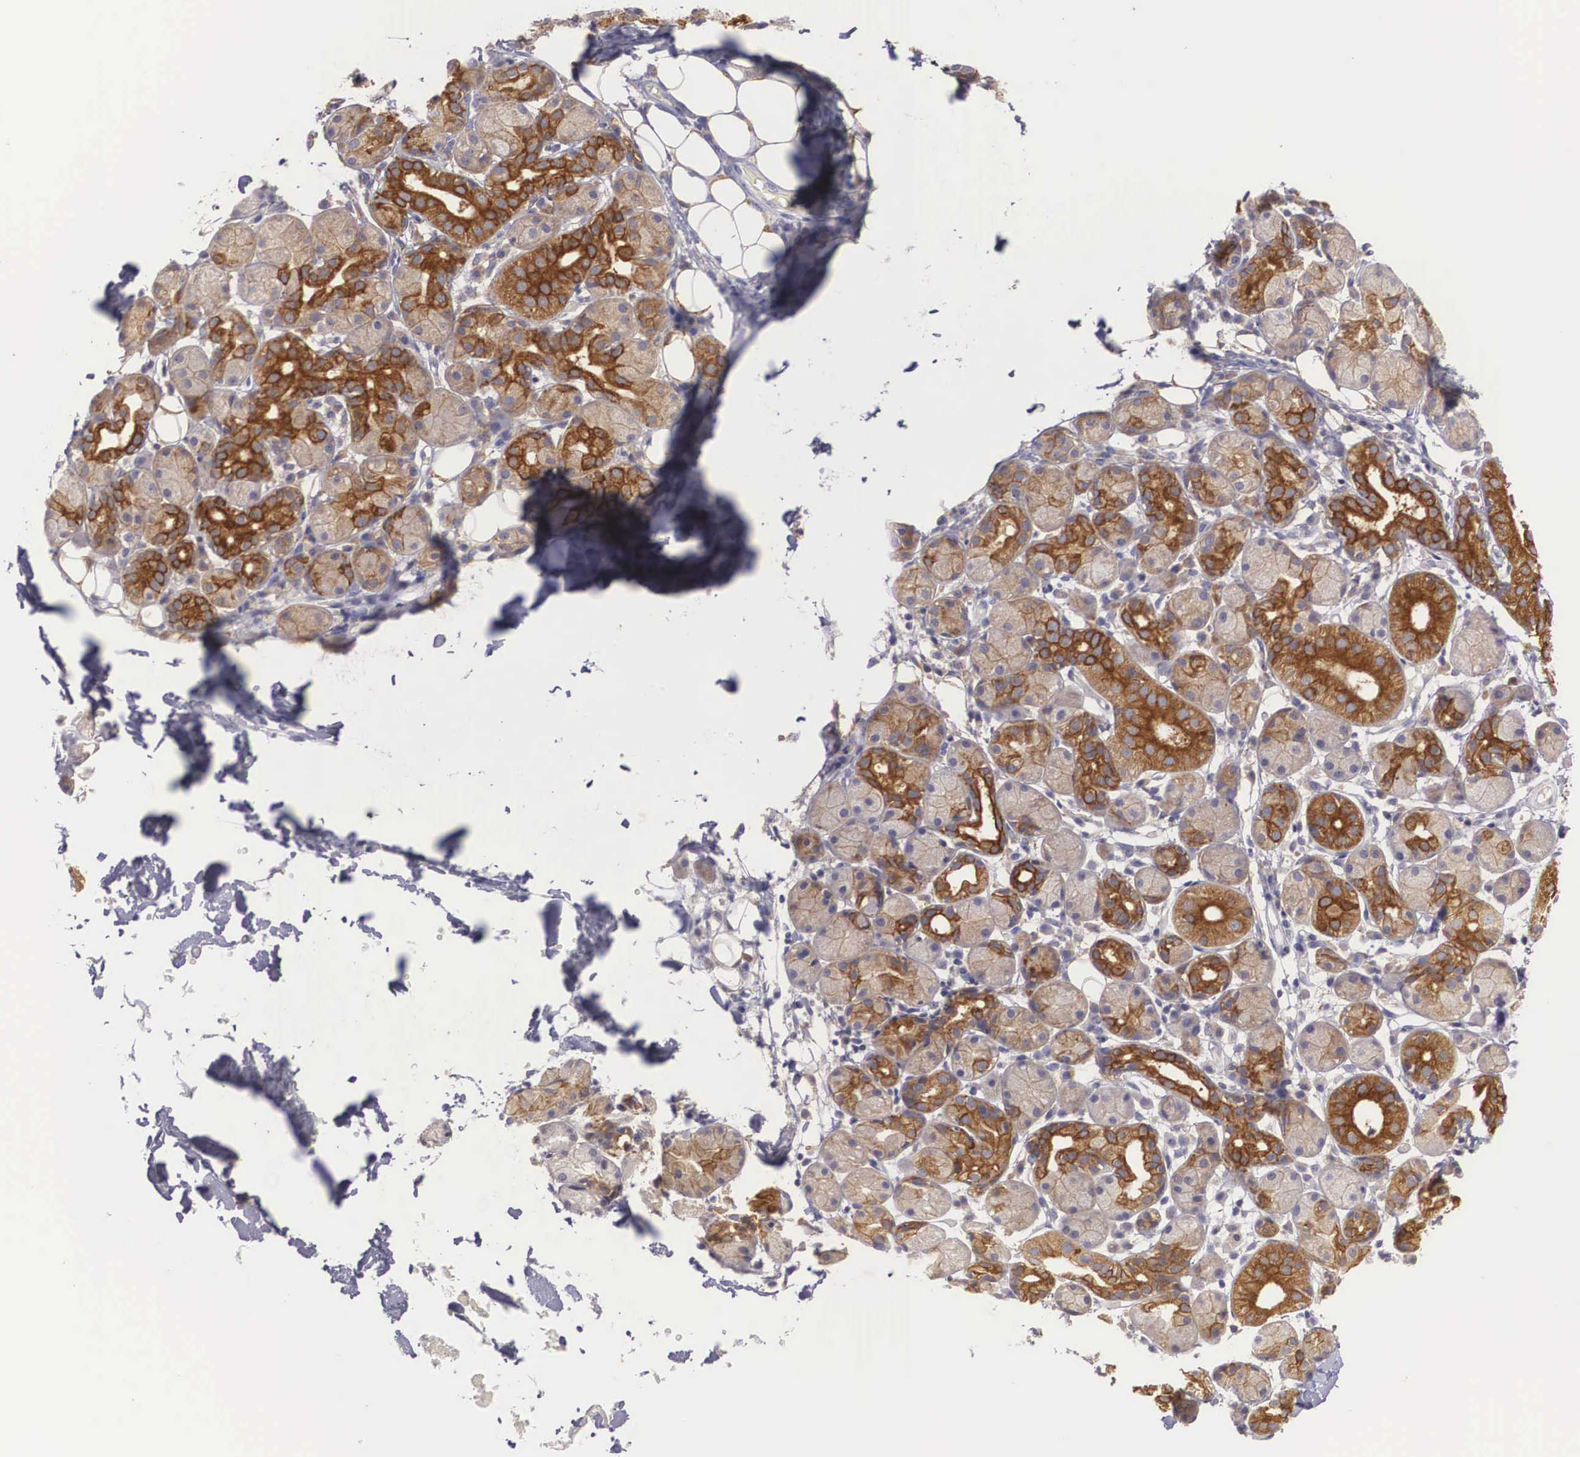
{"staining": {"intensity": "strong", "quantity": "25%-75%", "location": "cytoplasmic/membranous"}, "tissue": "salivary gland", "cell_type": "Glandular cells", "image_type": "normal", "snomed": [{"axis": "morphology", "description": "Normal tissue, NOS"}, {"axis": "topography", "description": "Salivary gland"}, {"axis": "topography", "description": "Peripheral nerve tissue"}], "caption": "Protein staining demonstrates strong cytoplasmic/membranous expression in about 25%-75% of glandular cells in normal salivary gland.", "gene": "NREP", "patient": {"sex": "male", "age": 62}}